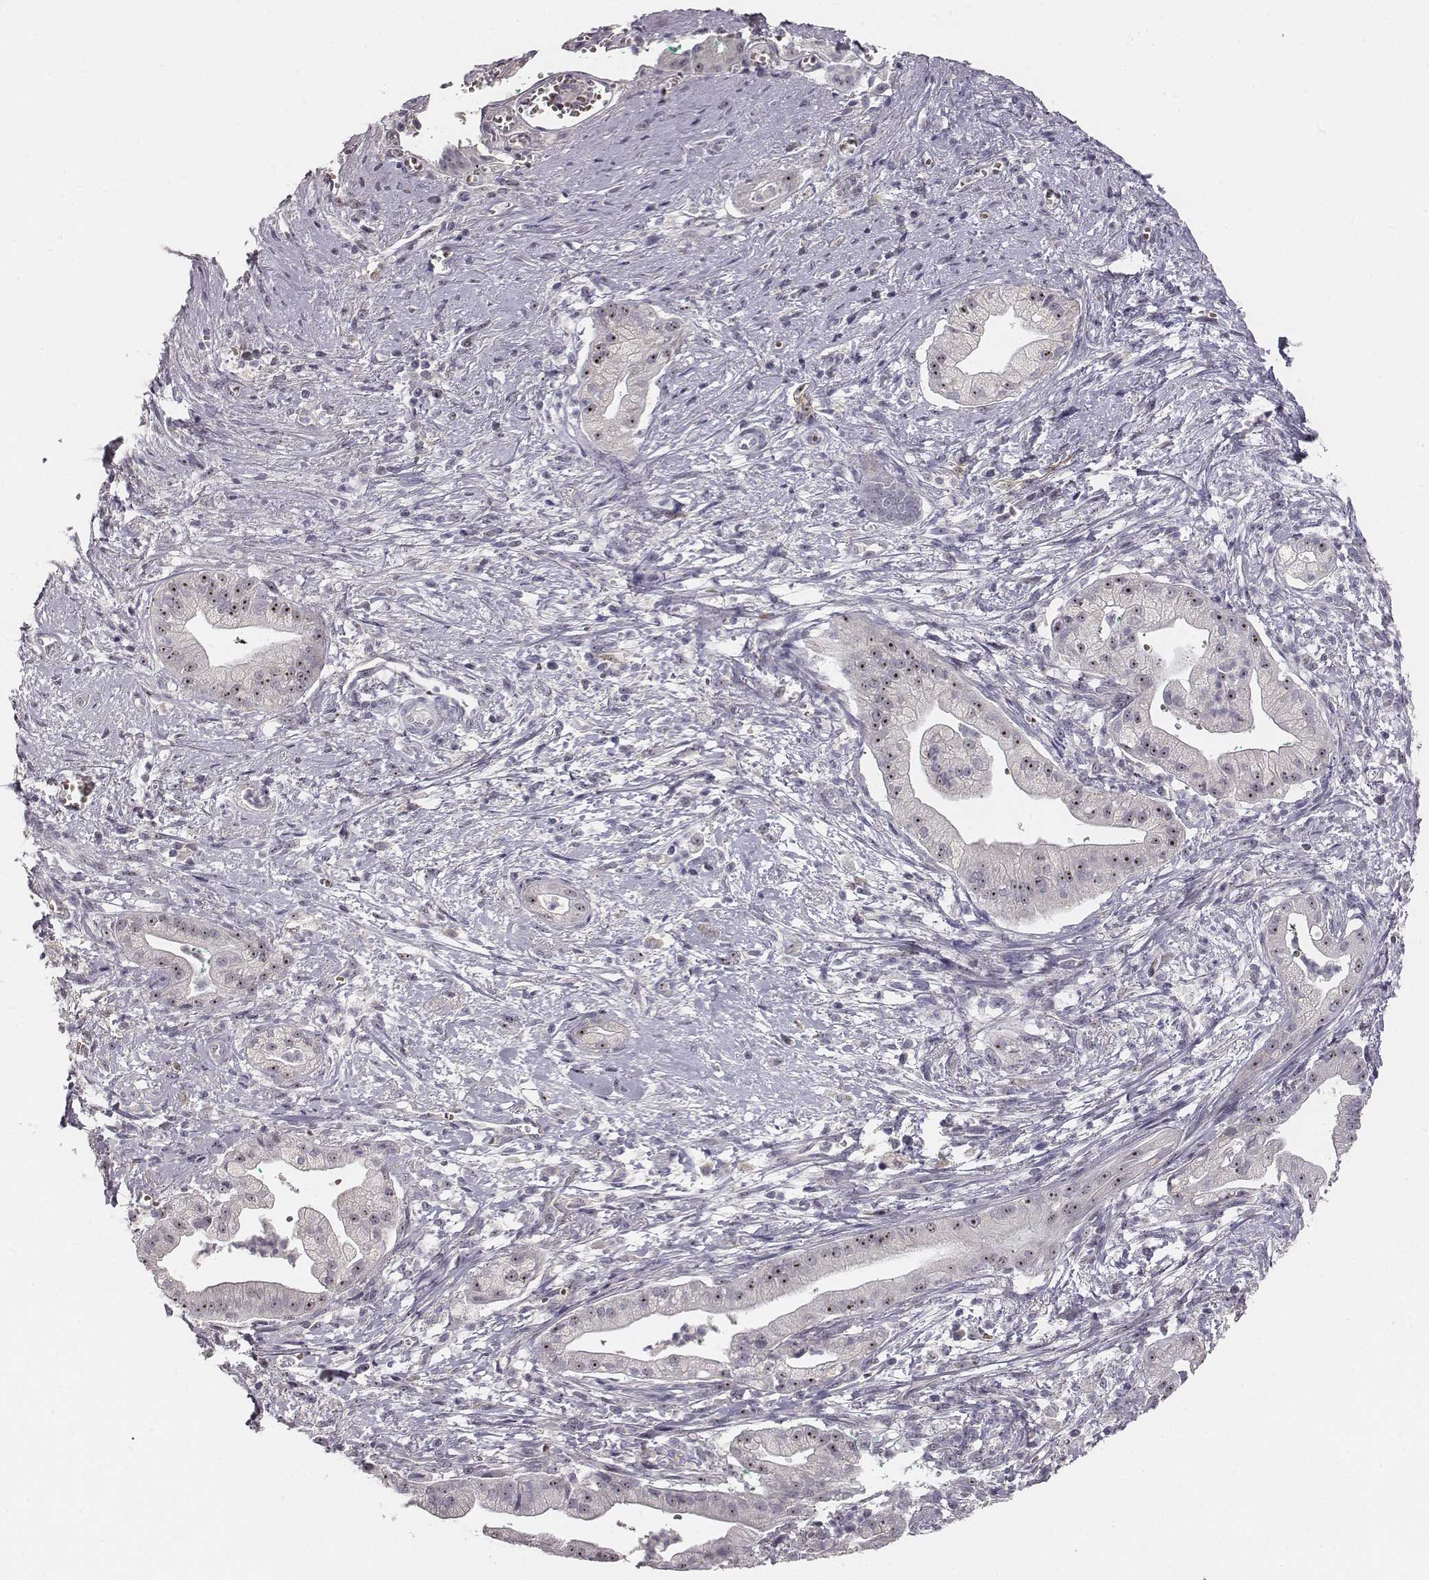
{"staining": {"intensity": "strong", "quantity": "25%-75%", "location": "nuclear"}, "tissue": "pancreatic cancer", "cell_type": "Tumor cells", "image_type": "cancer", "snomed": [{"axis": "morphology", "description": "Normal tissue, NOS"}, {"axis": "morphology", "description": "Adenocarcinoma, NOS"}, {"axis": "topography", "description": "Lymph node"}, {"axis": "topography", "description": "Pancreas"}], "caption": "A high amount of strong nuclear expression is appreciated in approximately 25%-75% of tumor cells in pancreatic adenocarcinoma tissue.", "gene": "NIFK", "patient": {"sex": "female", "age": 58}}